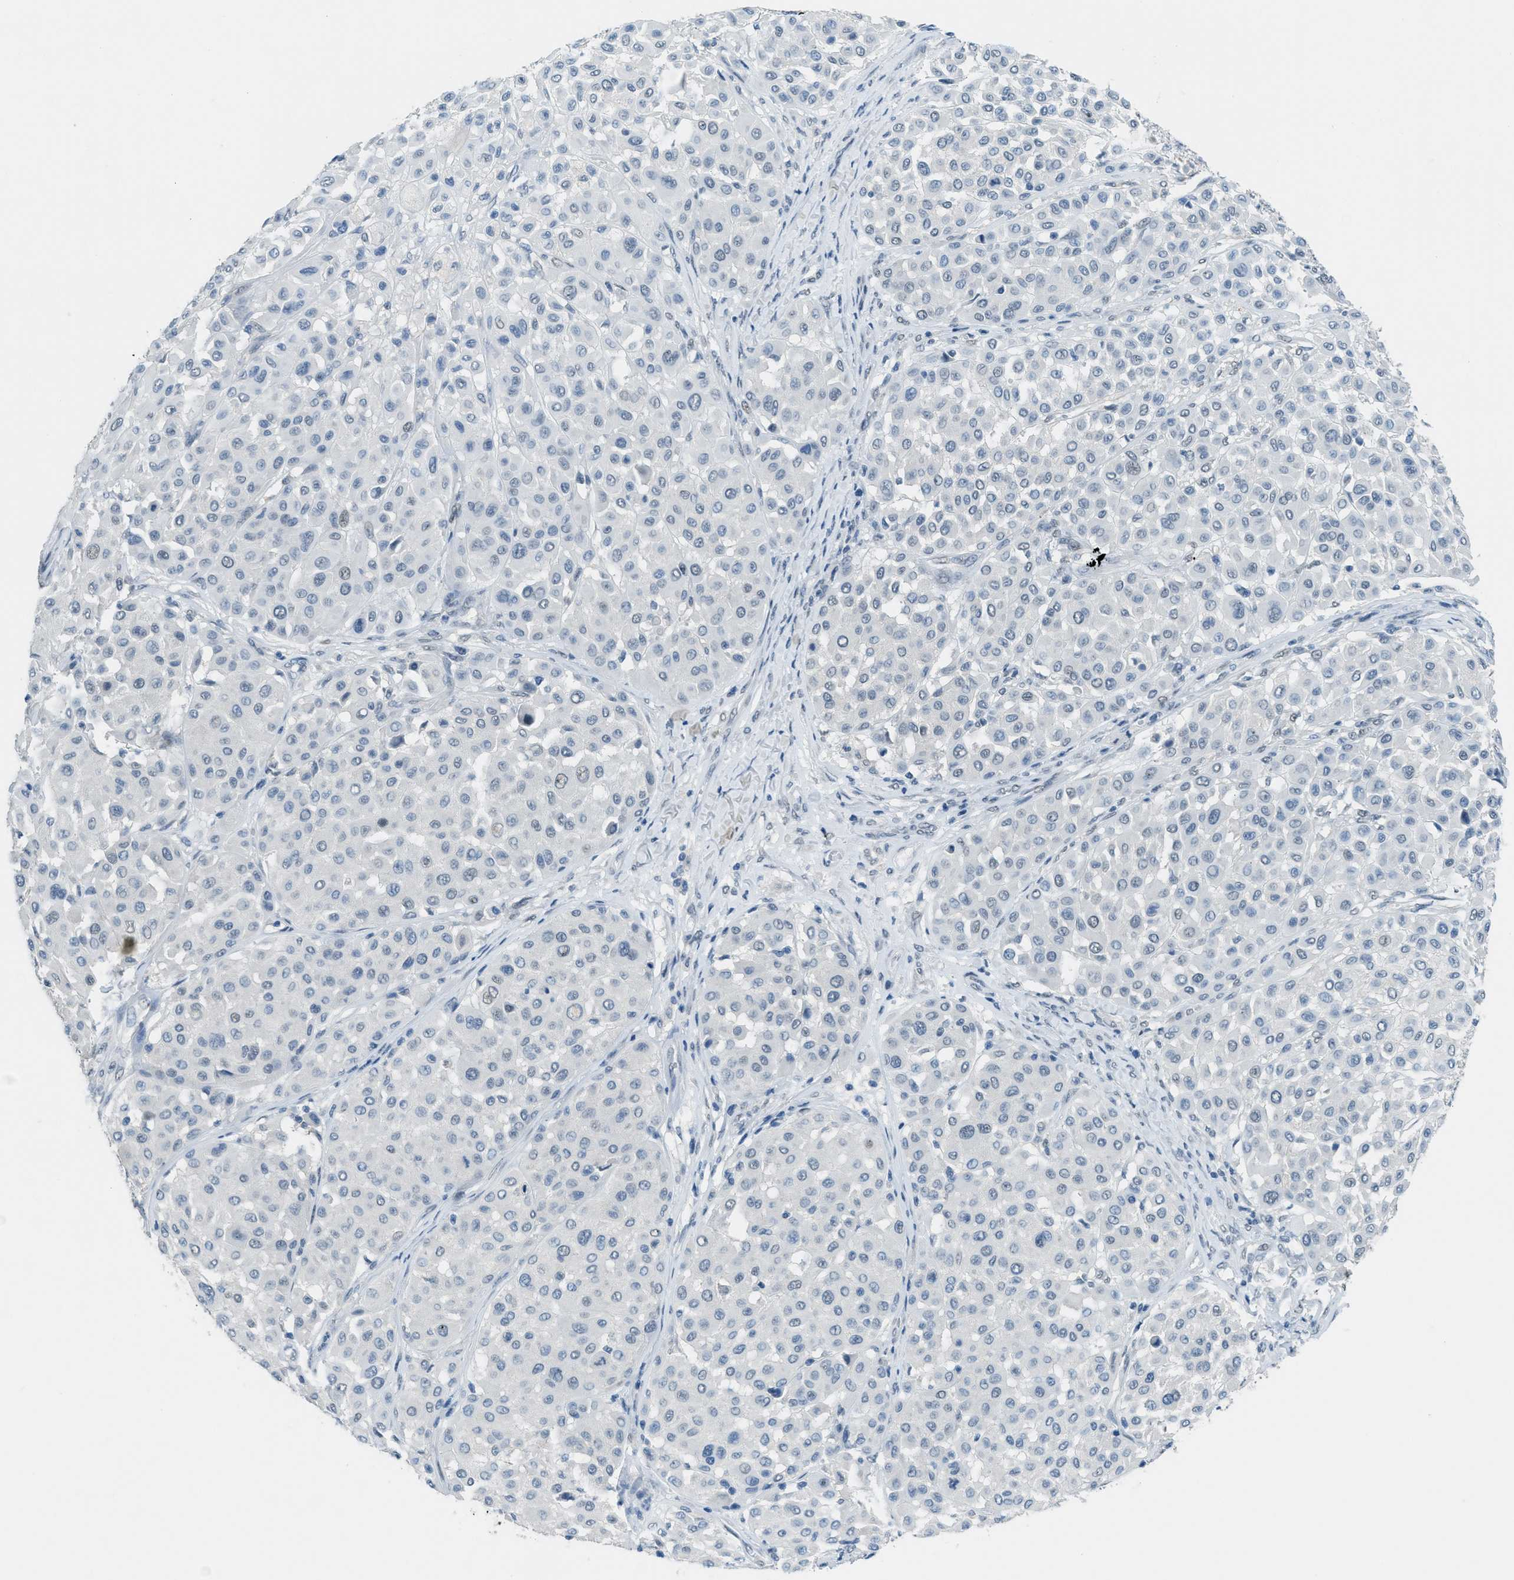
{"staining": {"intensity": "negative", "quantity": "none", "location": "none"}, "tissue": "melanoma", "cell_type": "Tumor cells", "image_type": "cancer", "snomed": [{"axis": "morphology", "description": "Malignant melanoma, Metastatic site"}, {"axis": "topography", "description": "Soft tissue"}], "caption": "Micrograph shows no significant protein staining in tumor cells of melanoma.", "gene": "TTC13", "patient": {"sex": "male", "age": 41}}